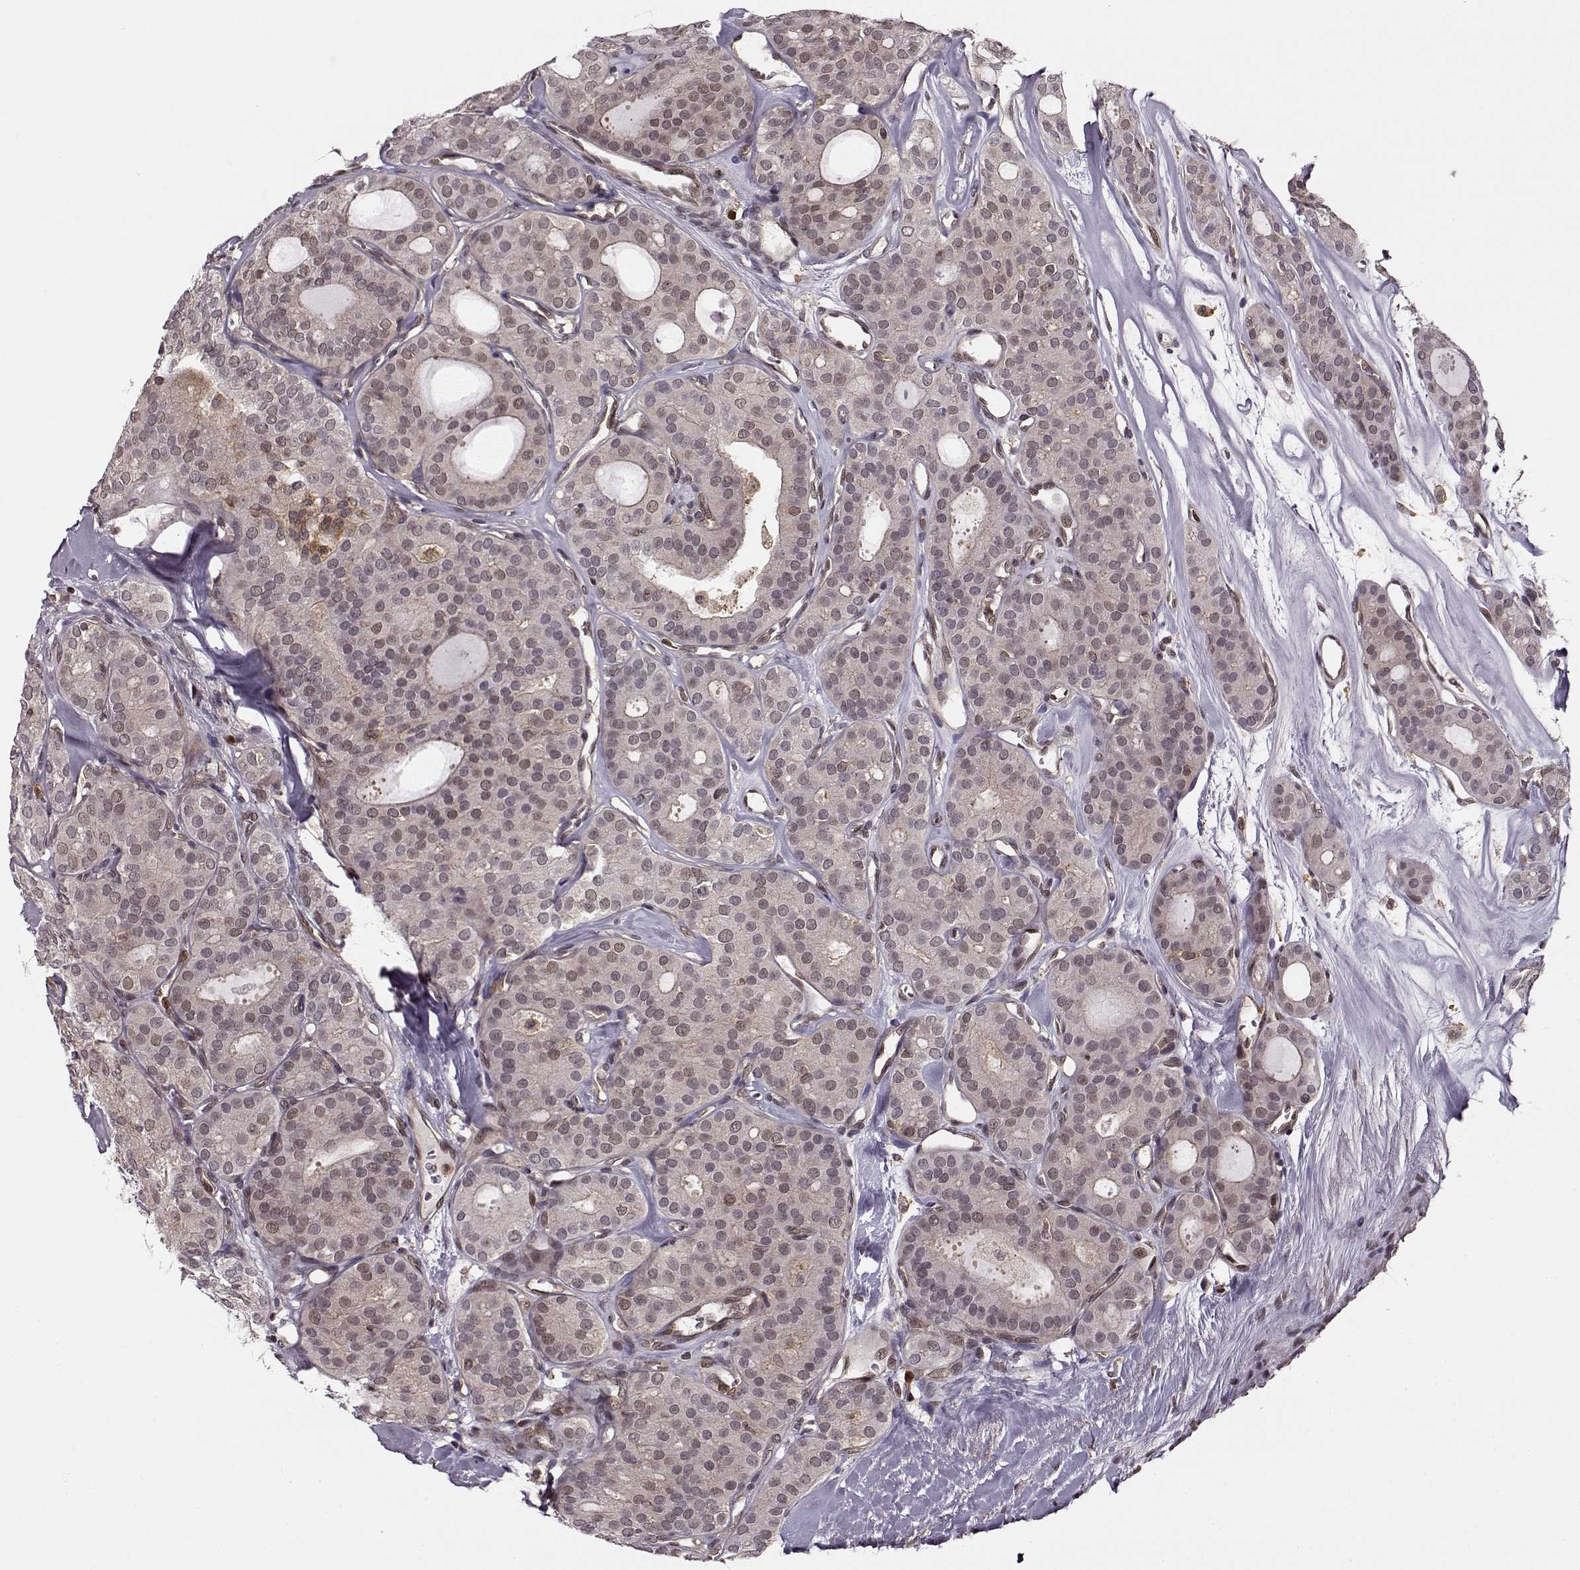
{"staining": {"intensity": "negative", "quantity": "none", "location": "none"}, "tissue": "thyroid cancer", "cell_type": "Tumor cells", "image_type": "cancer", "snomed": [{"axis": "morphology", "description": "Follicular adenoma carcinoma, NOS"}, {"axis": "topography", "description": "Thyroid gland"}], "caption": "Tumor cells show no significant staining in thyroid cancer. The staining is performed using DAB (3,3'-diaminobenzidine) brown chromogen with nuclei counter-stained in using hematoxylin.", "gene": "MFSD1", "patient": {"sex": "male", "age": 75}}